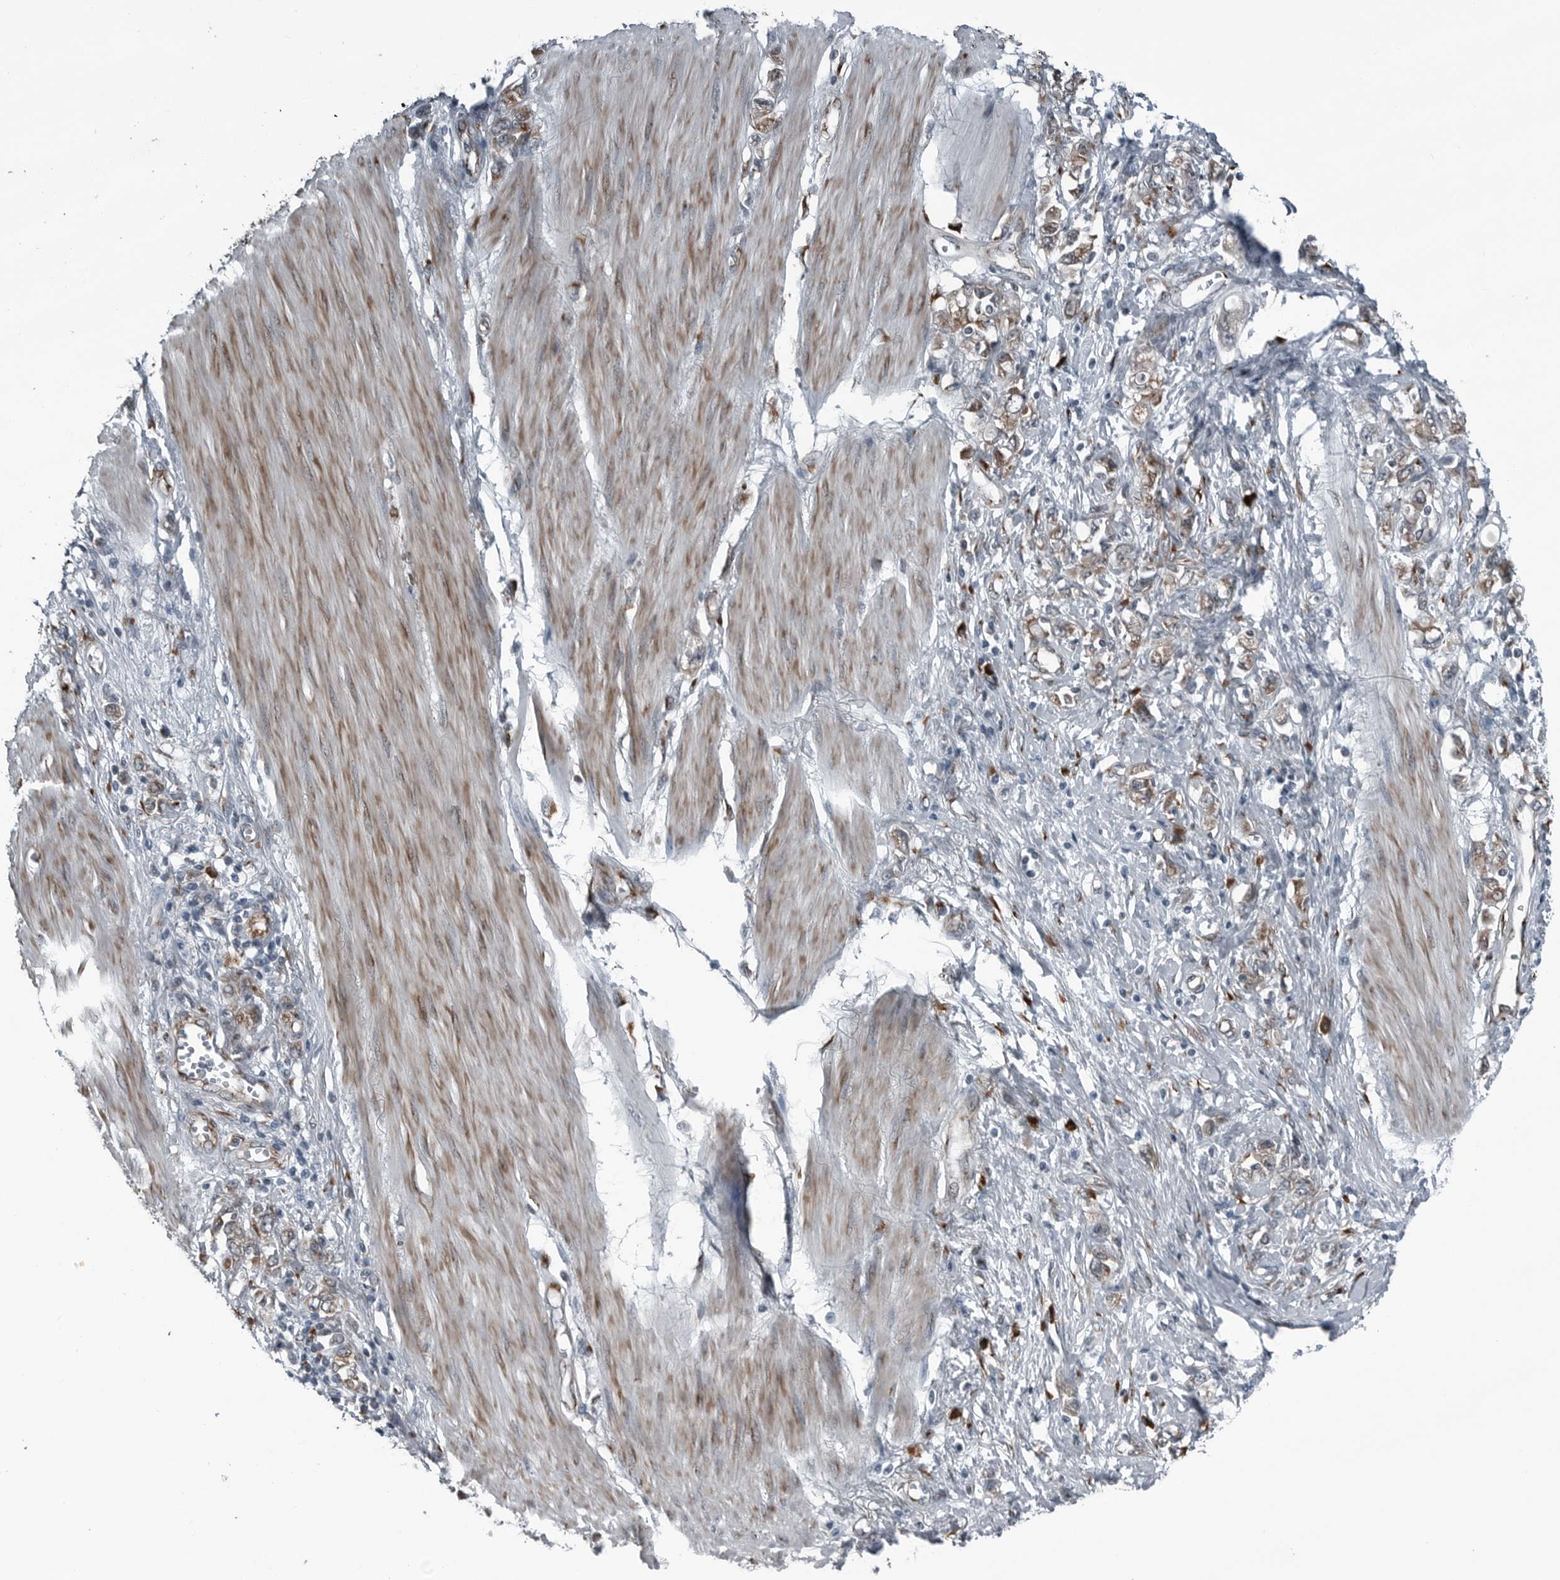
{"staining": {"intensity": "weak", "quantity": "<25%", "location": "cytoplasmic/membranous"}, "tissue": "stomach cancer", "cell_type": "Tumor cells", "image_type": "cancer", "snomed": [{"axis": "morphology", "description": "Adenocarcinoma, NOS"}, {"axis": "topography", "description": "Stomach"}], "caption": "Stomach cancer was stained to show a protein in brown. There is no significant expression in tumor cells.", "gene": "CEP85", "patient": {"sex": "female", "age": 76}}